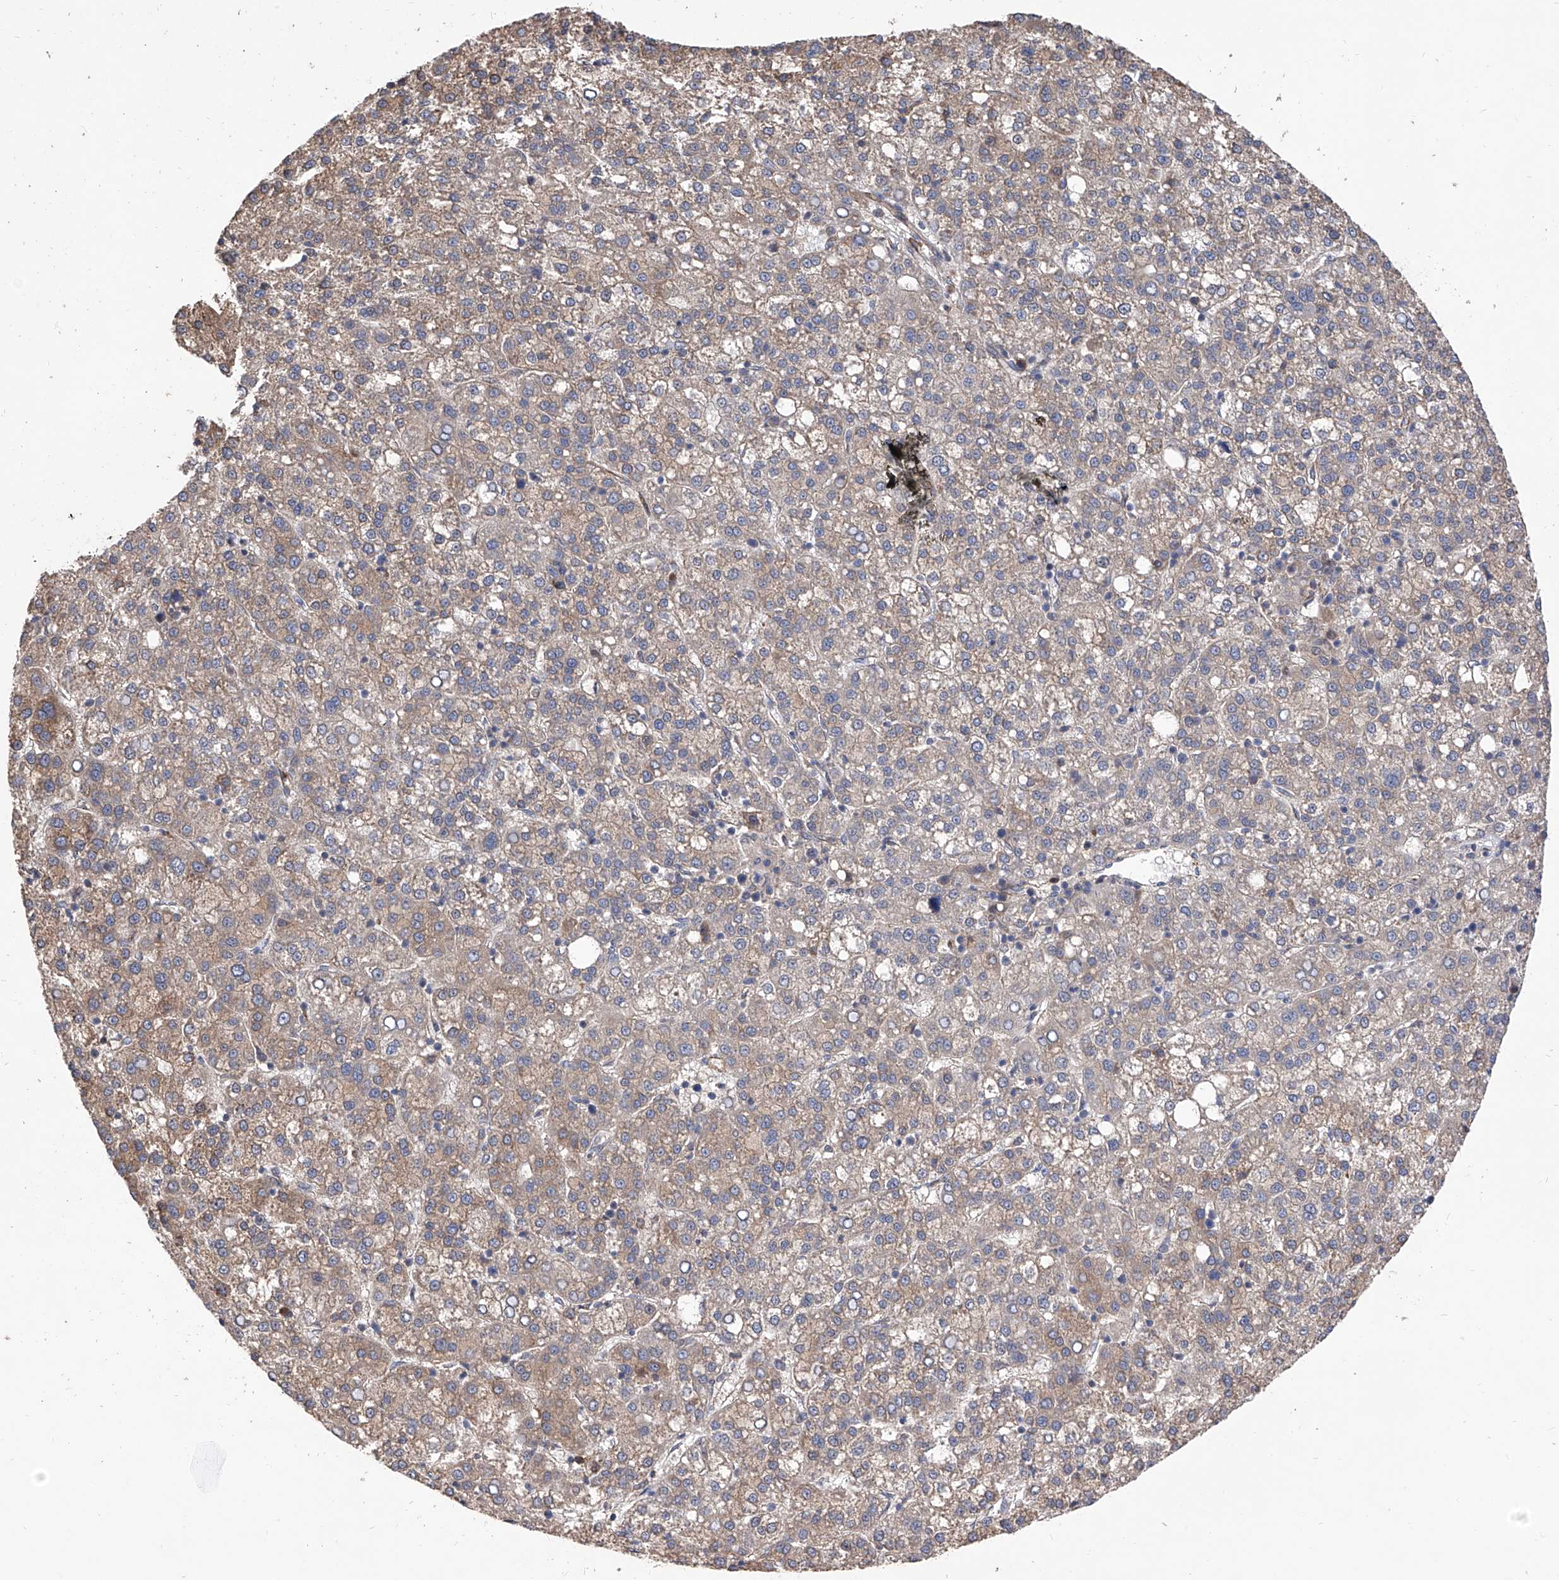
{"staining": {"intensity": "weak", "quantity": ">75%", "location": "cytoplasmic/membranous"}, "tissue": "liver cancer", "cell_type": "Tumor cells", "image_type": "cancer", "snomed": [{"axis": "morphology", "description": "Carcinoma, Hepatocellular, NOS"}, {"axis": "topography", "description": "Liver"}], "caption": "Human liver cancer stained for a protein (brown) displays weak cytoplasmic/membranous positive expression in about >75% of tumor cells.", "gene": "INPP5B", "patient": {"sex": "female", "age": 58}}